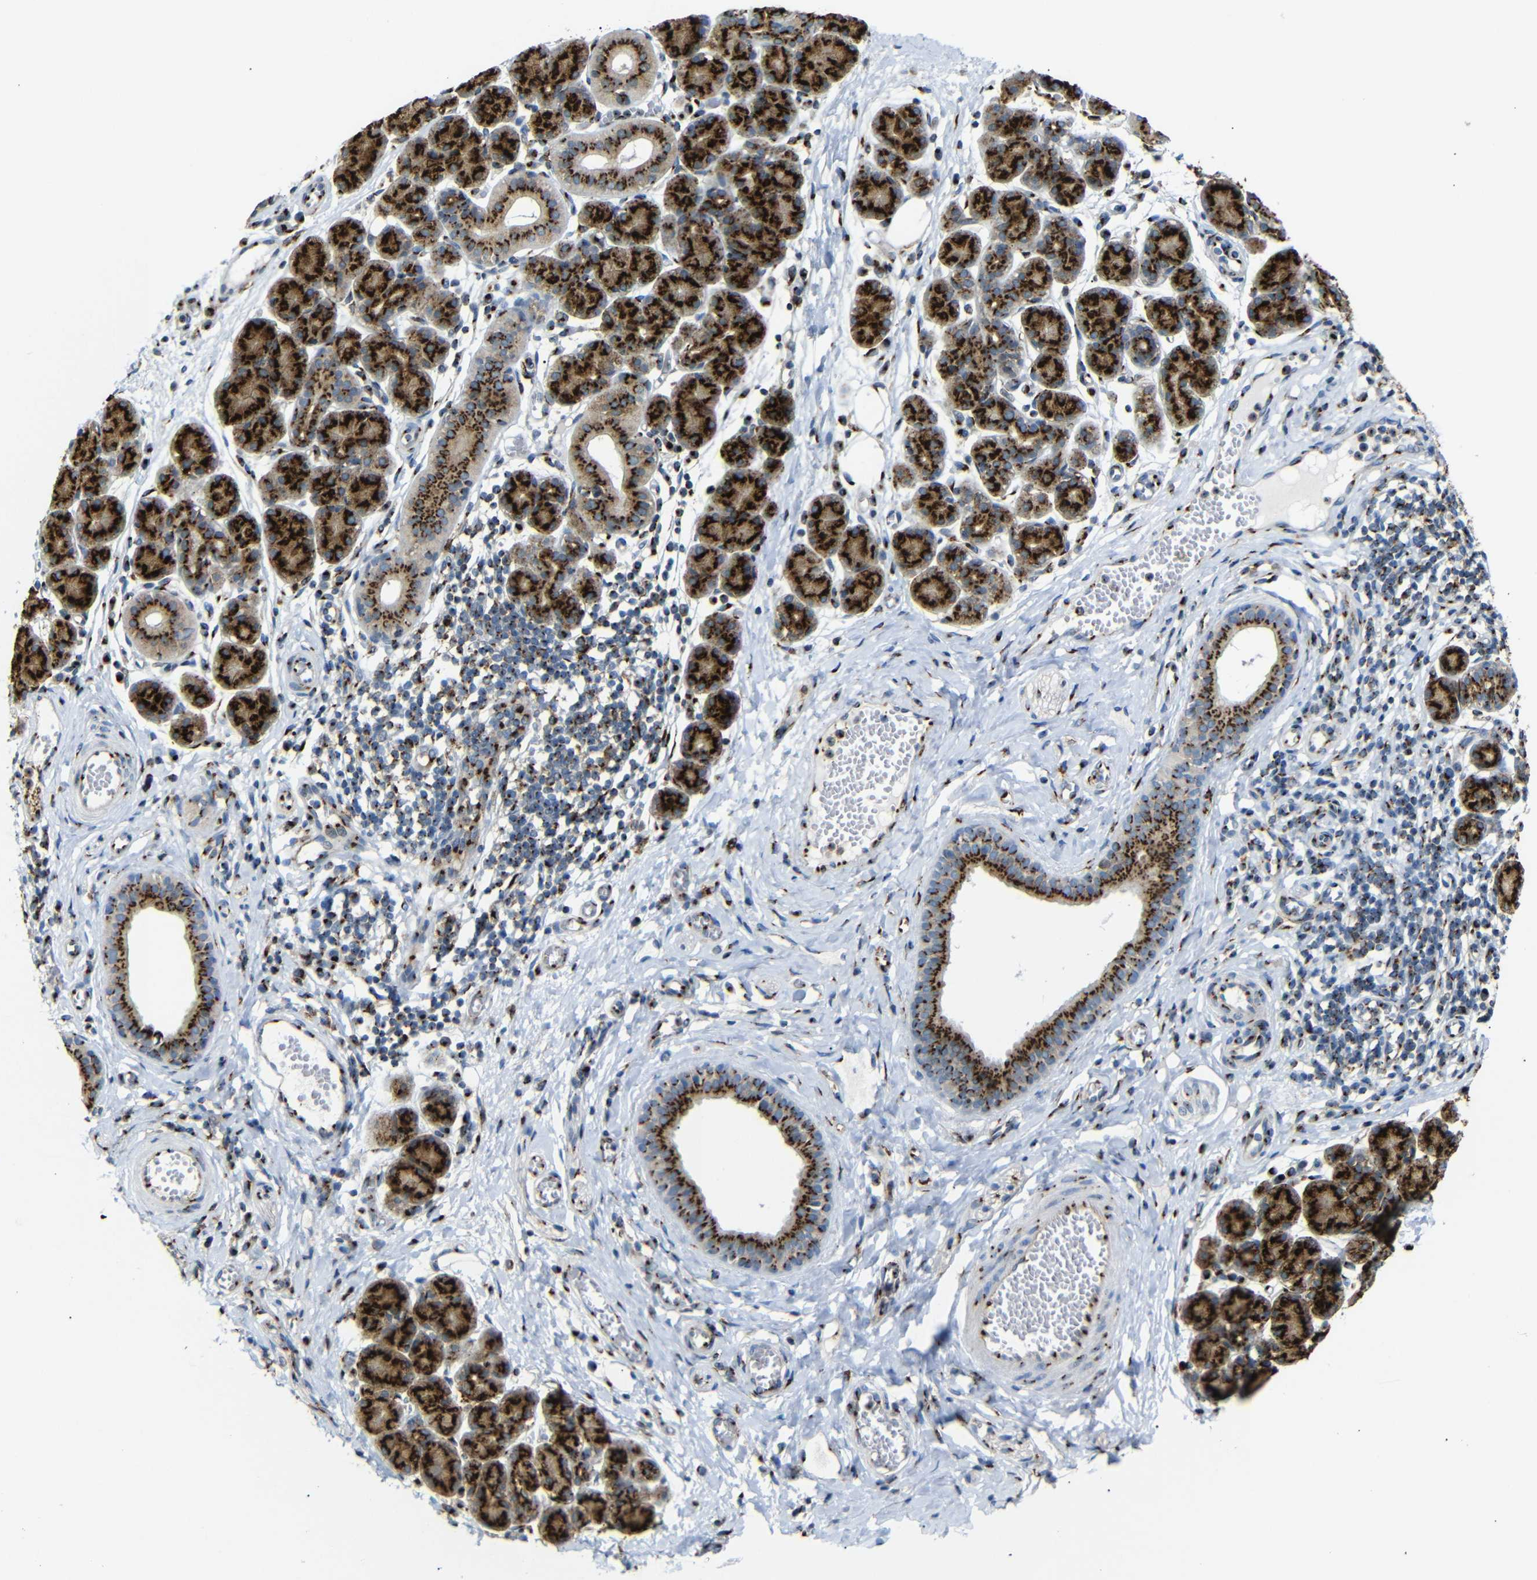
{"staining": {"intensity": "strong", "quantity": ">75%", "location": "cytoplasmic/membranous"}, "tissue": "salivary gland", "cell_type": "Glandular cells", "image_type": "normal", "snomed": [{"axis": "morphology", "description": "Normal tissue, NOS"}, {"axis": "morphology", "description": "Inflammation, NOS"}, {"axis": "topography", "description": "Lymph node"}, {"axis": "topography", "description": "Salivary gland"}], "caption": "Protein expression analysis of benign human salivary gland reveals strong cytoplasmic/membranous staining in about >75% of glandular cells. (DAB (3,3'-diaminobenzidine) IHC, brown staining for protein, blue staining for nuclei).", "gene": "TGOLN2", "patient": {"sex": "male", "age": 3}}